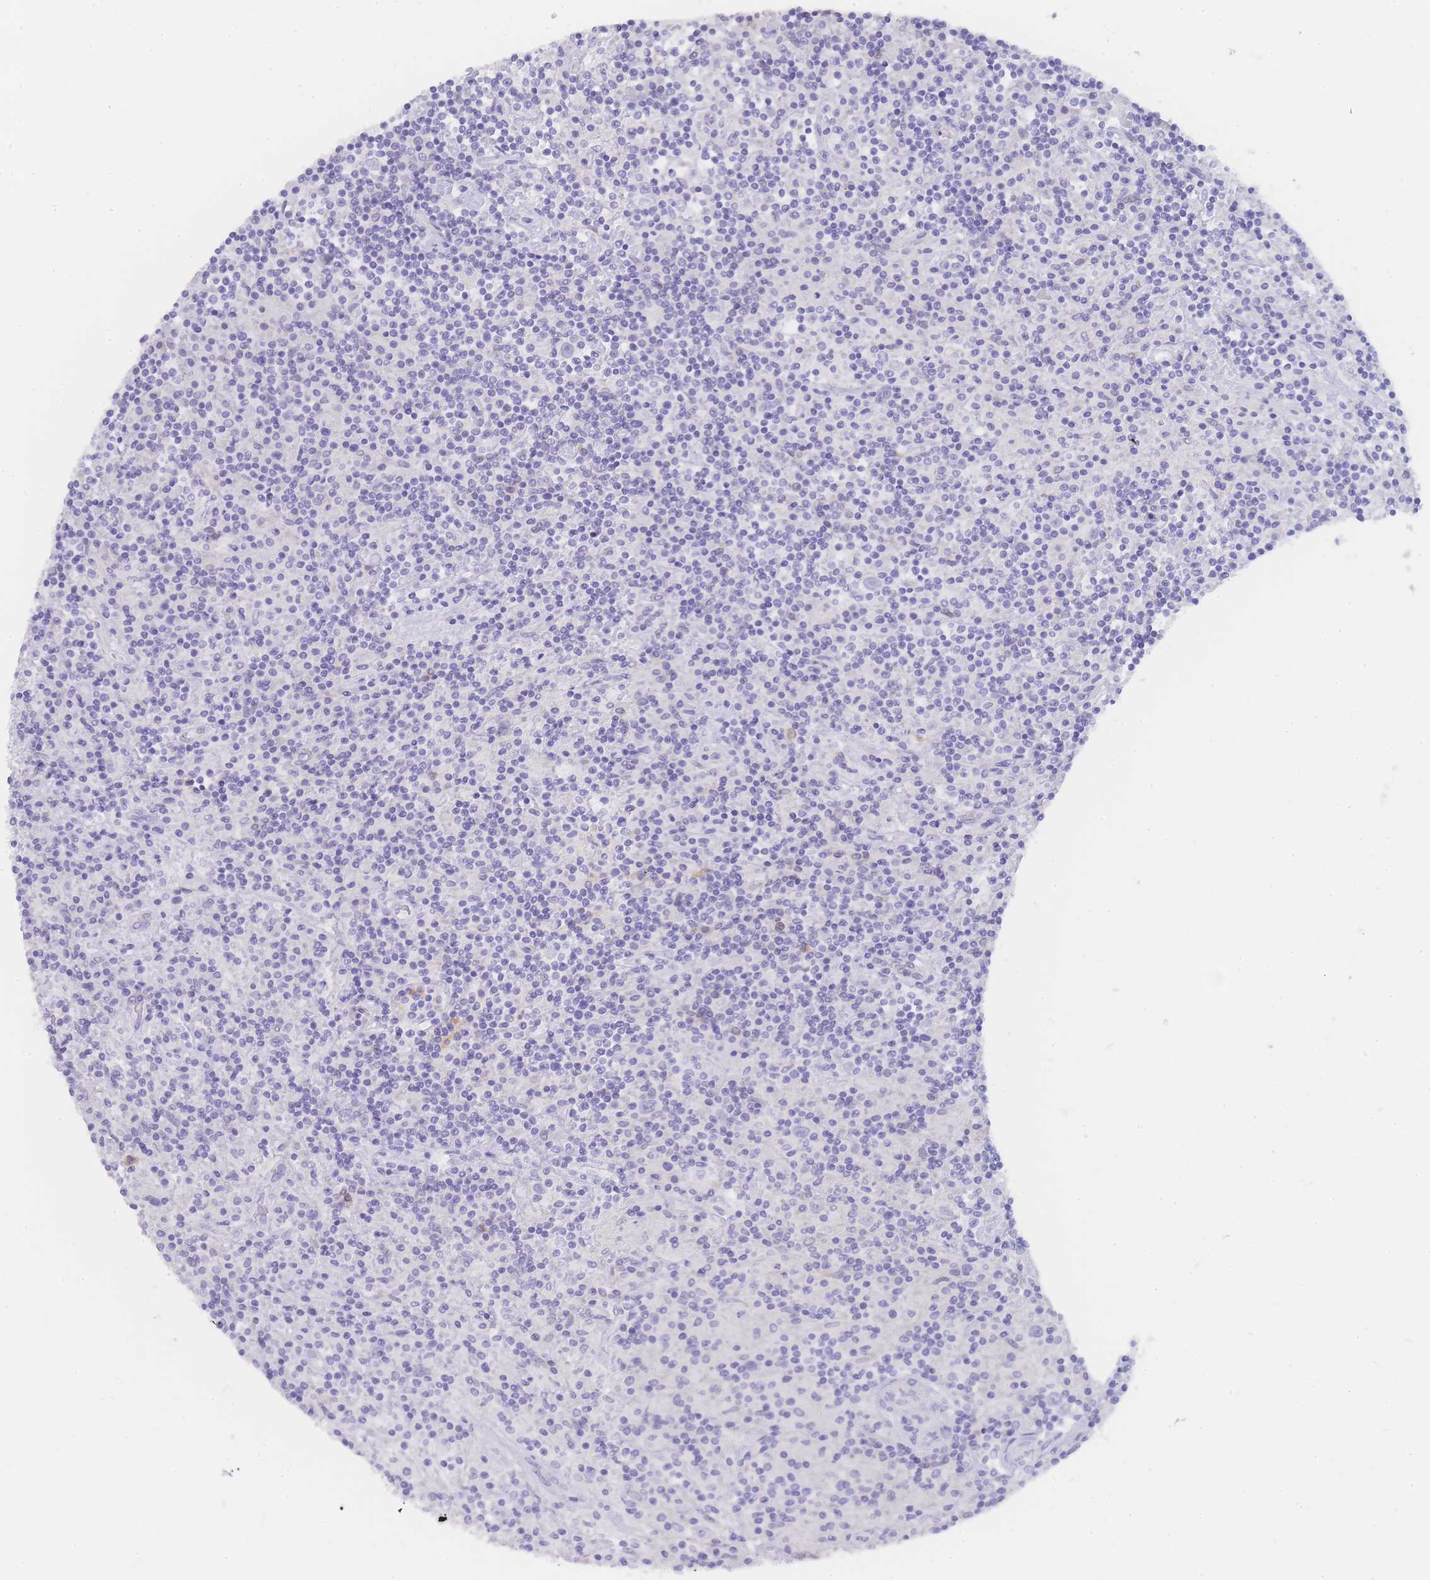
{"staining": {"intensity": "negative", "quantity": "none", "location": "none"}, "tissue": "lymphoma", "cell_type": "Tumor cells", "image_type": "cancer", "snomed": [{"axis": "morphology", "description": "Hodgkin's disease, NOS"}, {"axis": "topography", "description": "Lymph node"}], "caption": "This is an IHC photomicrograph of human Hodgkin's disease. There is no expression in tumor cells.", "gene": "LZTFL1", "patient": {"sex": "male", "age": 70}}